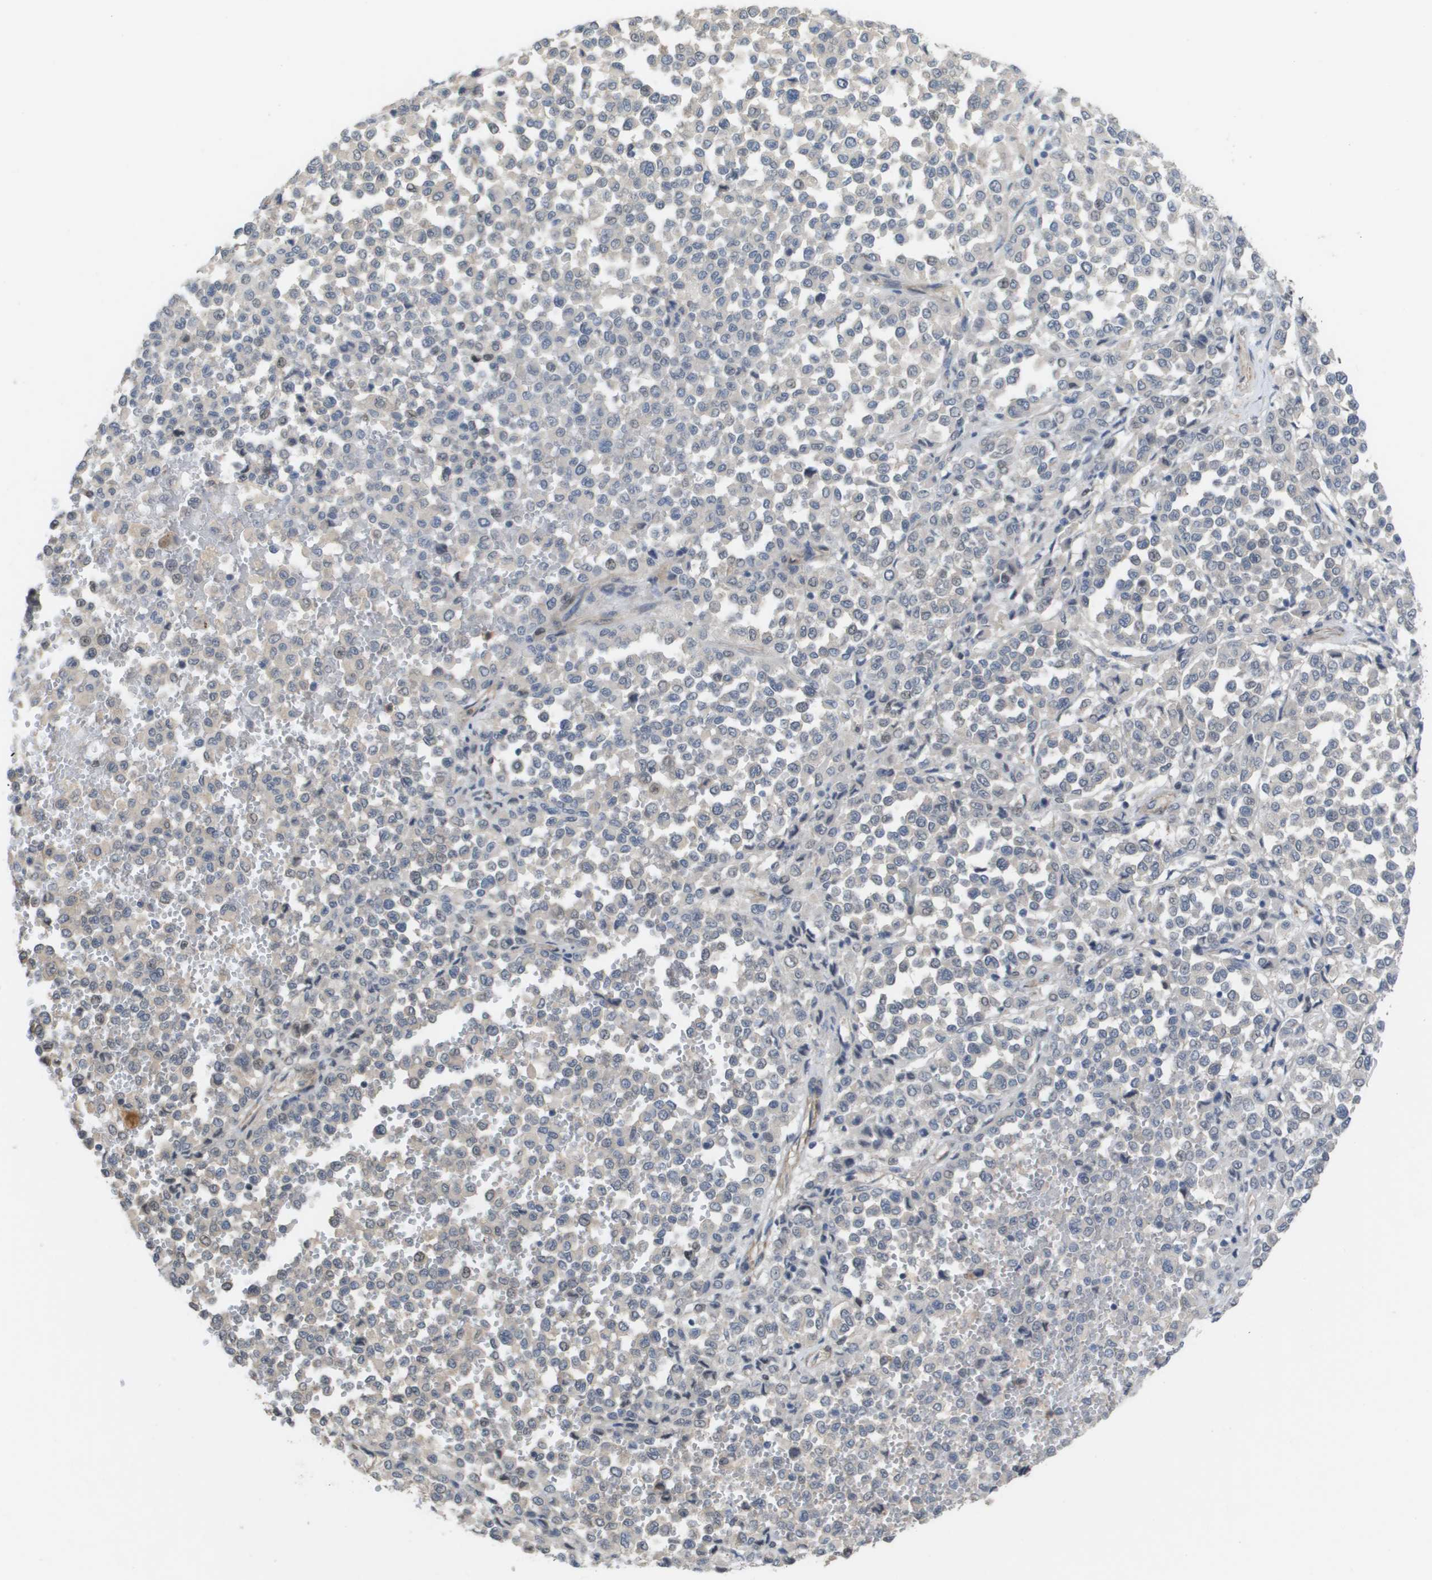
{"staining": {"intensity": "negative", "quantity": "none", "location": "none"}, "tissue": "melanoma", "cell_type": "Tumor cells", "image_type": "cancer", "snomed": [{"axis": "morphology", "description": "Malignant melanoma, Metastatic site"}, {"axis": "topography", "description": "Pancreas"}], "caption": "A high-resolution photomicrograph shows immunohistochemistry (IHC) staining of melanoma, which demonstrates no significant positivity in tumor cells.", "gene": "RNF112", "patient": {"sex": "female", "age": 30}}